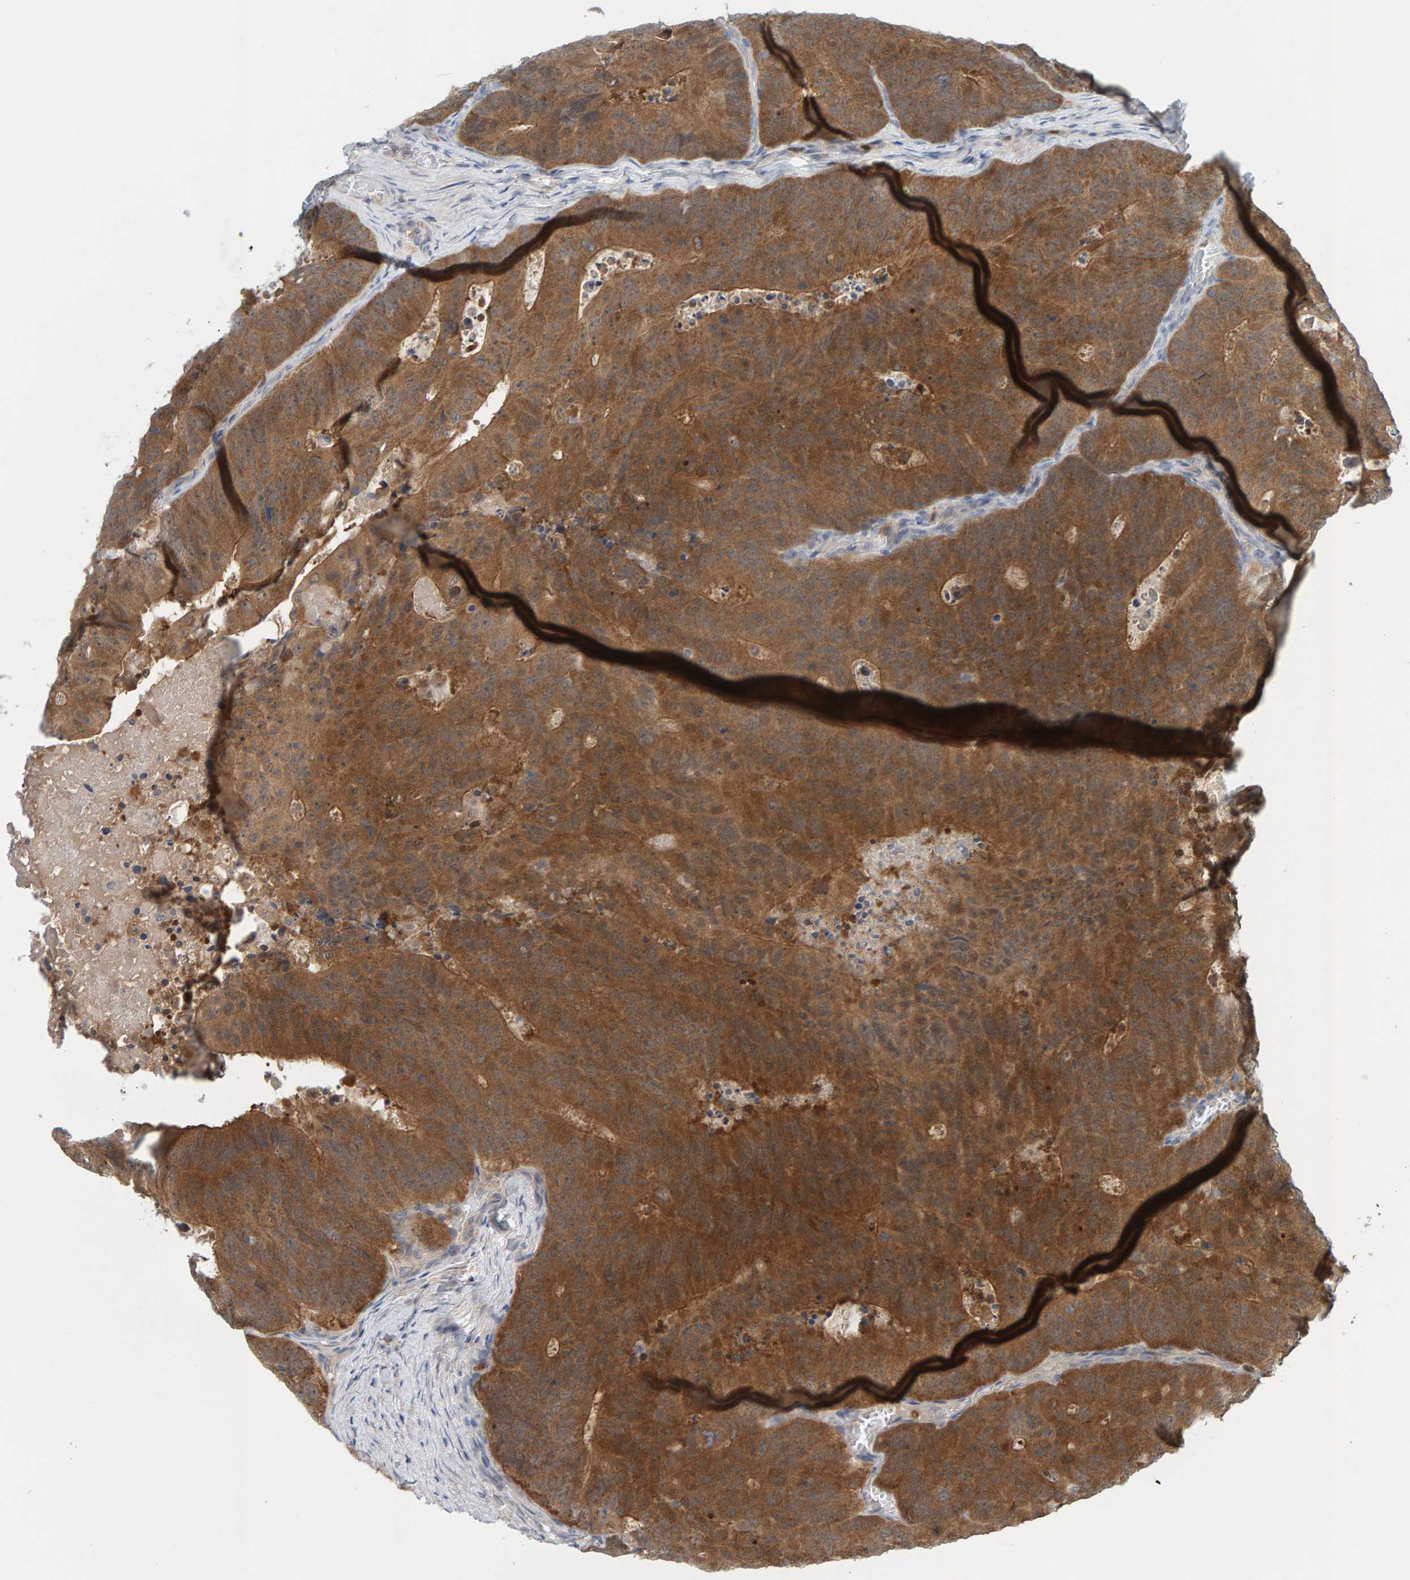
{"staining": {"intensity": "moderate", "quantity": ">75%", "location": "cytoplasmic/membranous"}, "tissue": "colorectal cancer", "cell_type": "Tumor cells", "image_type": "cancer", "snomed": [{"axis": "morphology", "description": "Adenocarcinoma, NOS"}, {"axis": "topography", "description": "Colon"}], "caption": "DAB immunohistochemical staining of colorectal cancer (adenocarcinoma) shows moderate cytoplasmic/membranous protein positivity in about >75% of tumor cells.", "gene": "TATDN1", "patient": {"sex": "male", "age": 87}}